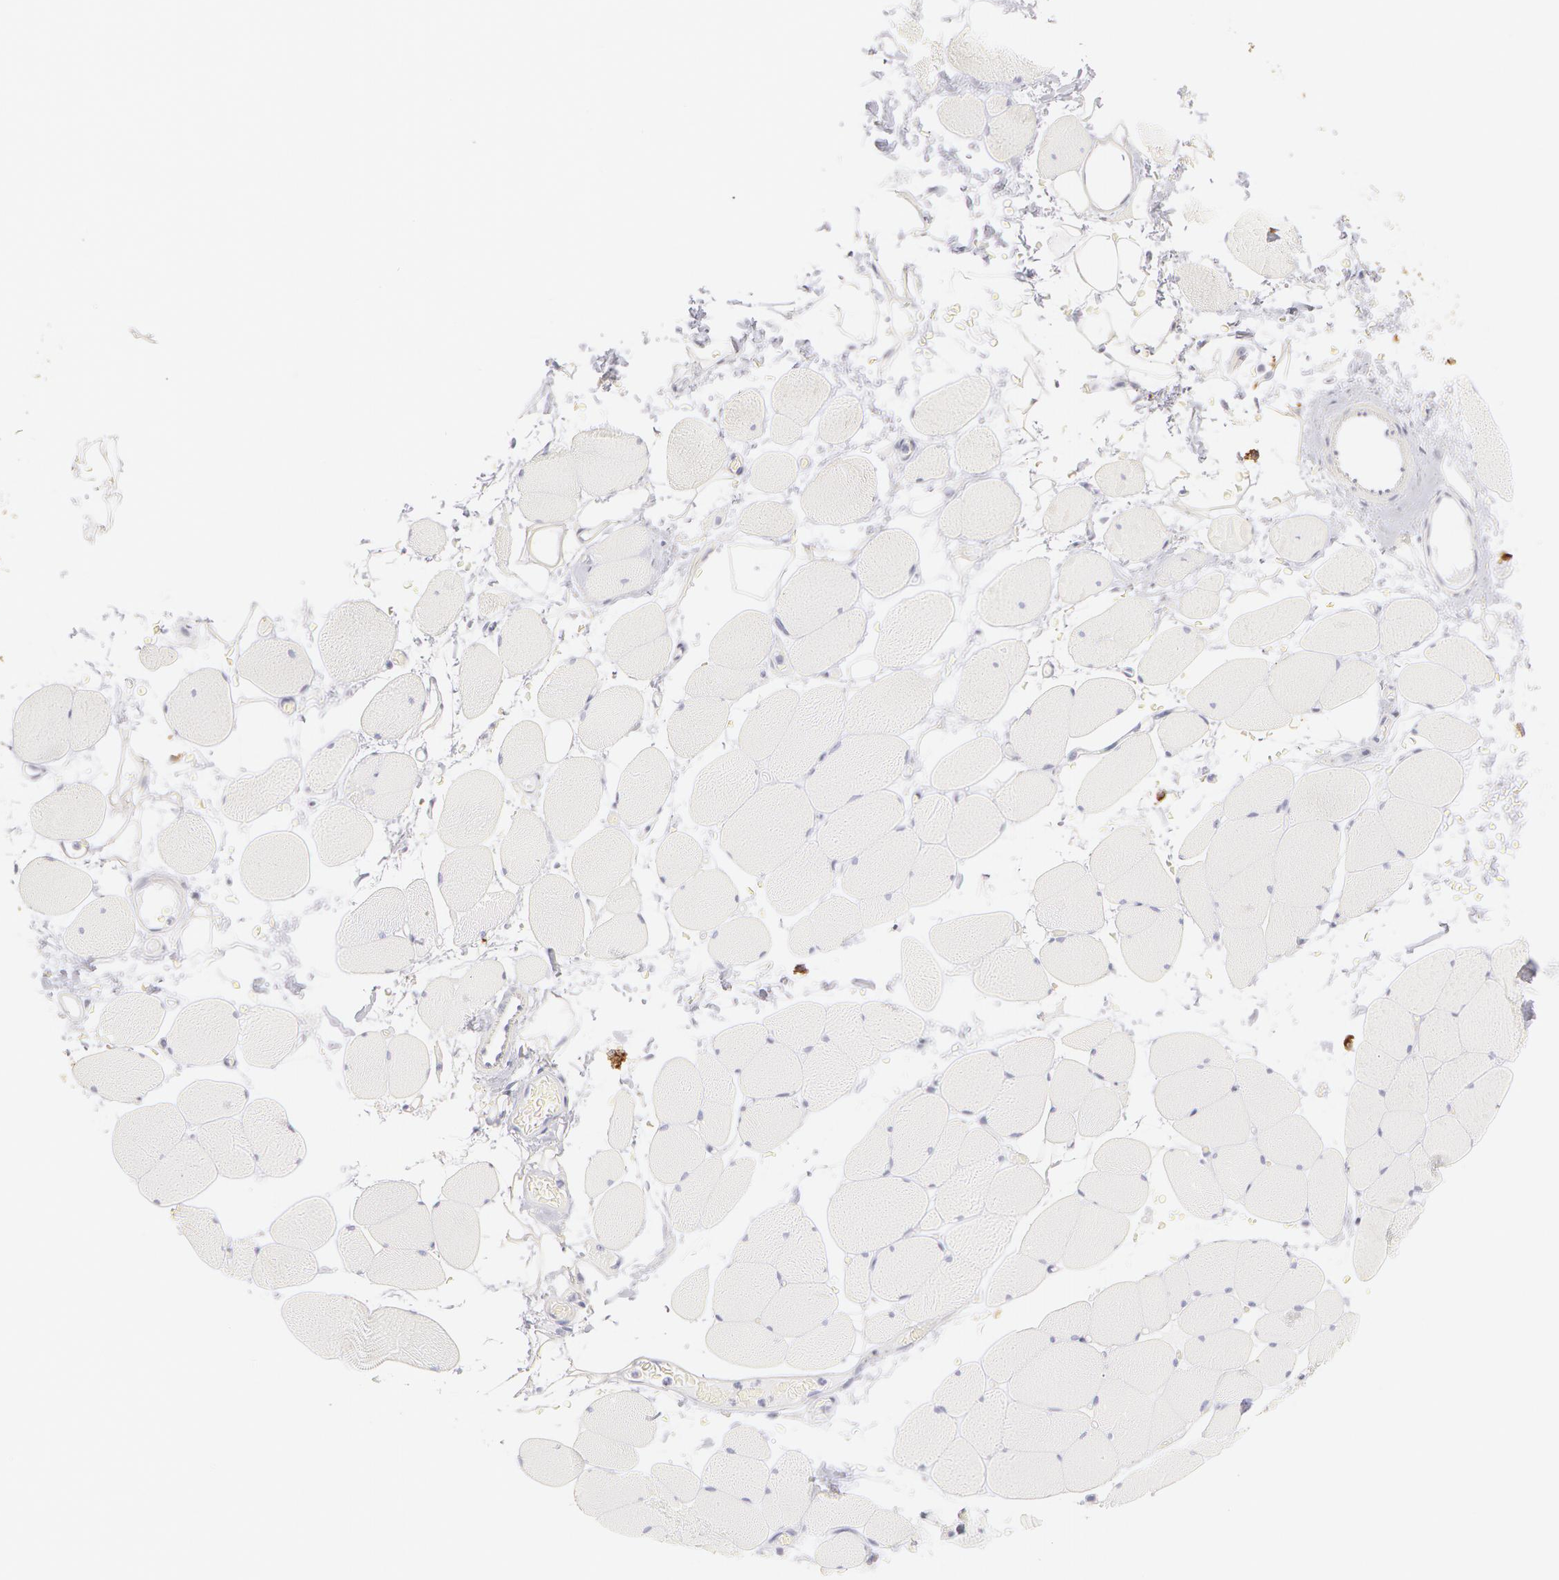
{"staining": {"intensity": "negative", "quantity": "none", "location": "none"}, "tissue": "skeletal muscle", "cell_type": "Myocytes", "image_type": "normal", "snomed": [{"axis": "morphology", "description": "Normal tissue, NOS"}, {"axis": "topography", "description": "Skeletal muscle"}, {"axis": "topography", "description": "Parathyroid gland"}], "caption": "Immunohistochemistry micrograph of unremarkable skeletal muscle: human skeletal muscle stained with DAB reveals no significant protein staining in myocytes. (DAB (3,3'-diaminobenzidine) IHC visualized using brightfield microscopy, high magnification).", "gene": "KRT8", "patient": {"sex": "female", "age": 37}}